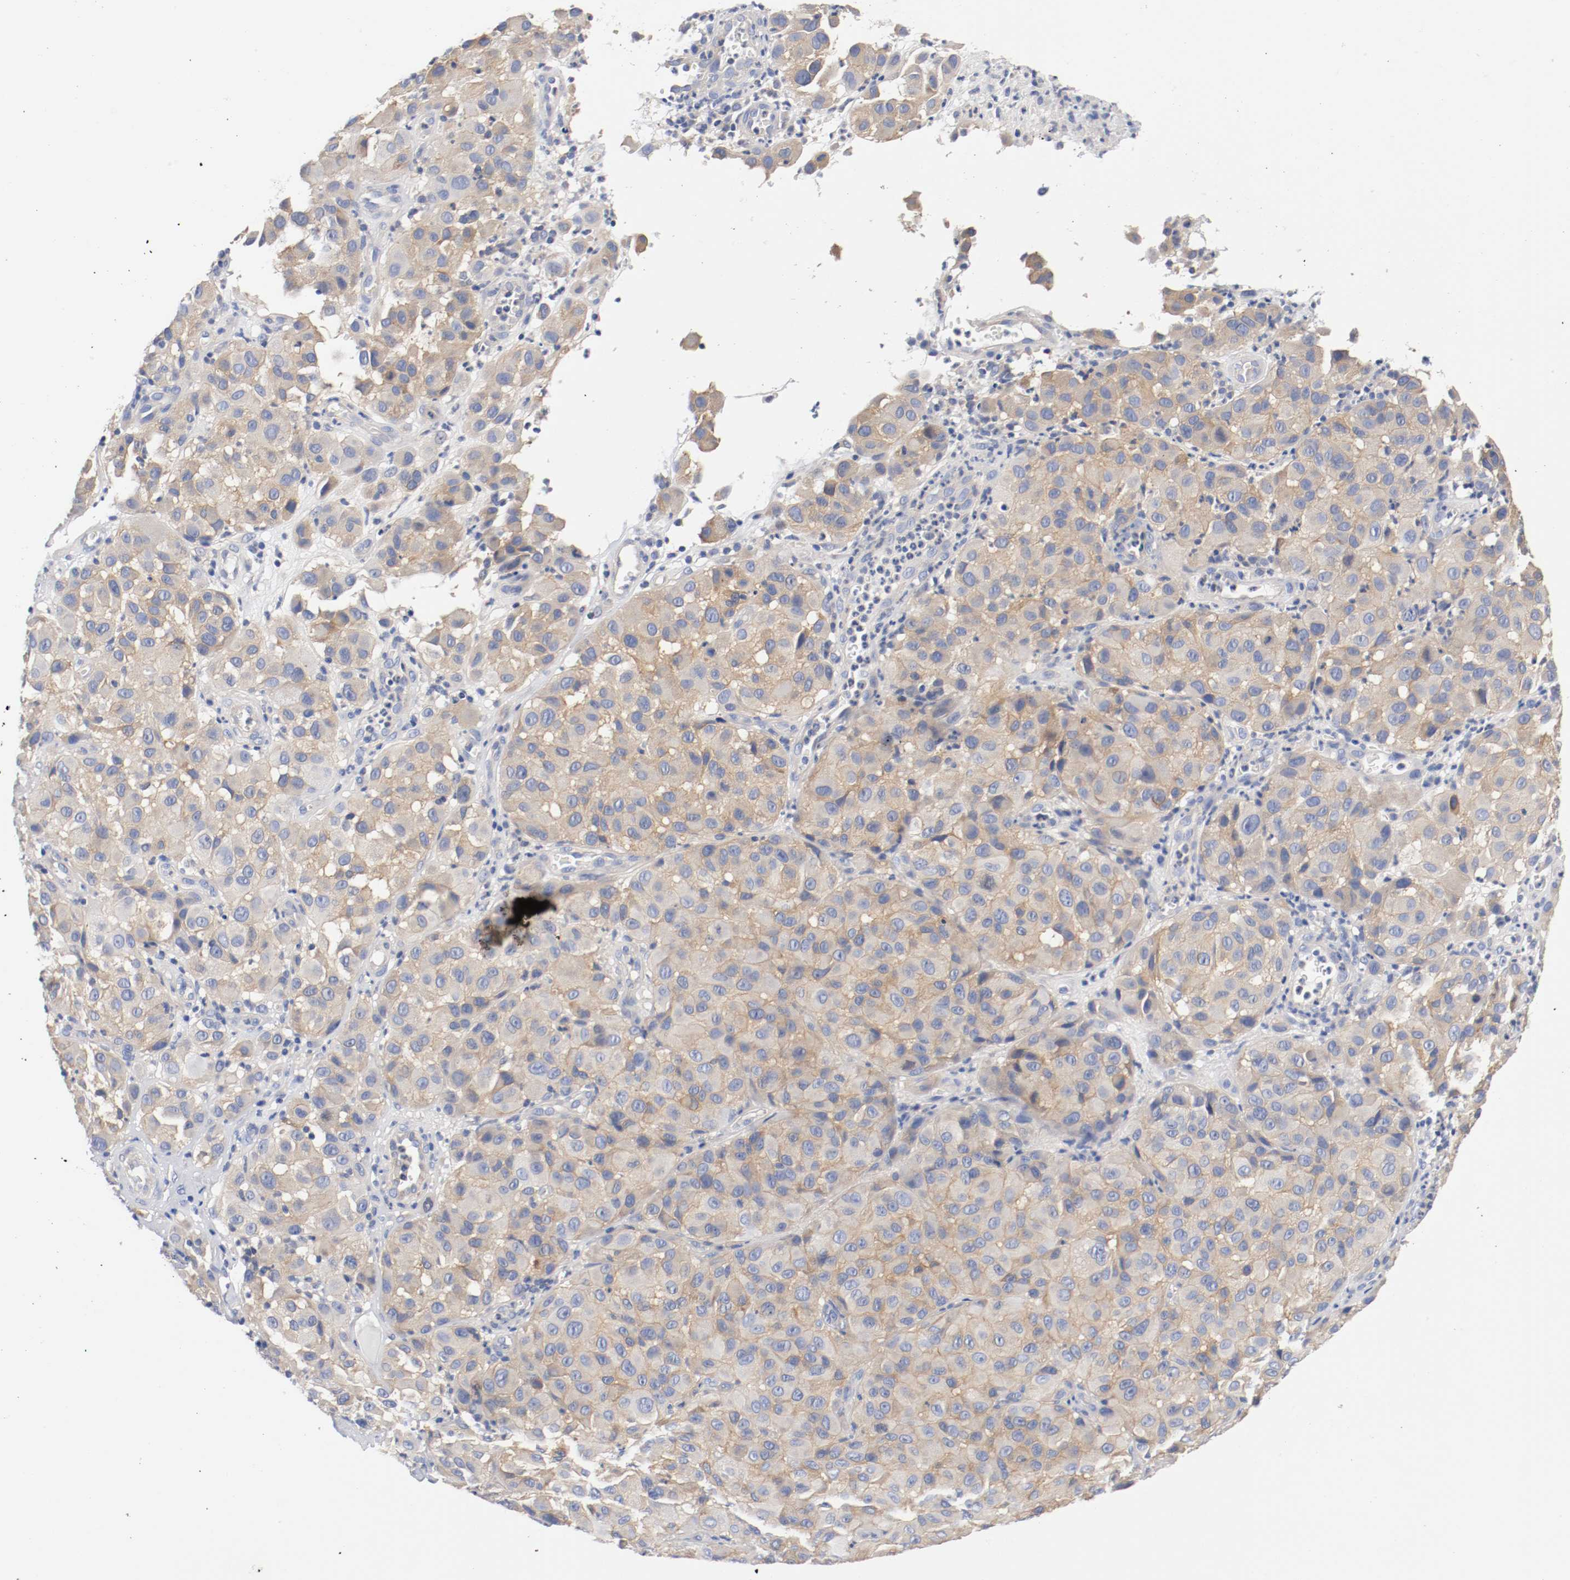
{"staining": {"intensity": "weak", "quantity": ">75%", "location": "cytoplasmic/membranous"}, "tissue": "melanoma", "cell_type": "Tumor cells", "image_type": "cancer", "snomed": [{"axis": "morphology", "description": "Malignant melanoma, NOS"}, {"axis": "topography", "description": "Skin"}], "caption": "The histopathology image shows immunohistochemical staining of malignant melanoma. There is weak cytoplasmic/membranous expression is identified in approximately >75% of tumor cells.", "gene": "HGS", "patient": {"sex": "female", "age": 21}}